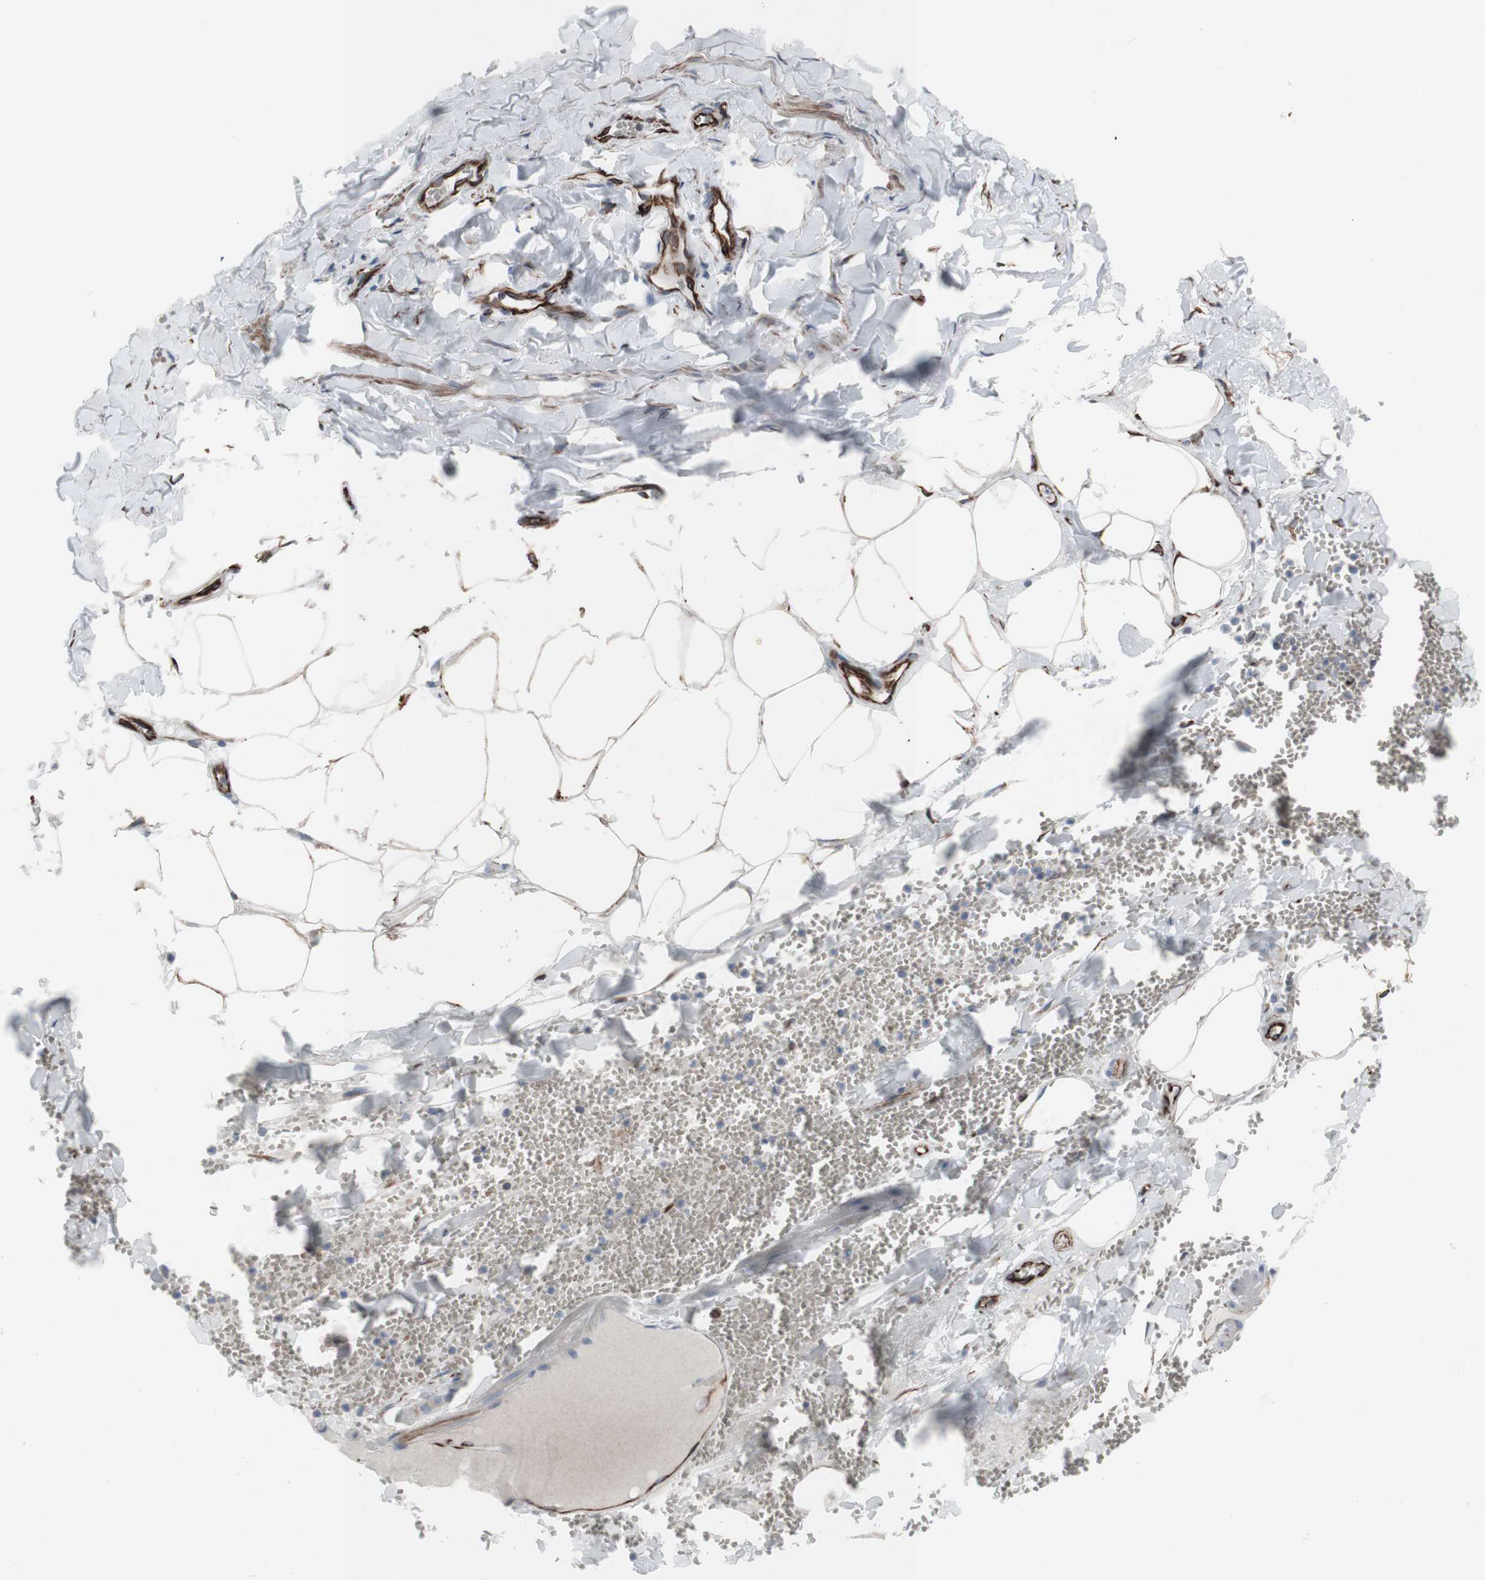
{"staining": {"intensity": "weak", "quantity": "25%-75%", "location": "cytoplasmic/membranous"}, "tissue": "adipose tissue", "cell_type": "Adipocytes", "image_type": "normal", "snomed": [{"axis": "morphology", "description": "Normal tissue, NOS"}, {"axis": "topography", "description": "Adipose tissue"}, {"axis": "topography", "description": "Peripheral nerve tissue"}], "caption": "IHC image of normal human adipose tissue stained for a protein (brown), which displays low levels of weak cytoplasmic/membranous staining in about 25%-75% of adipocytes.", "gene": "AGPAT5", "patient": {"sex": "male", "age": 52}}